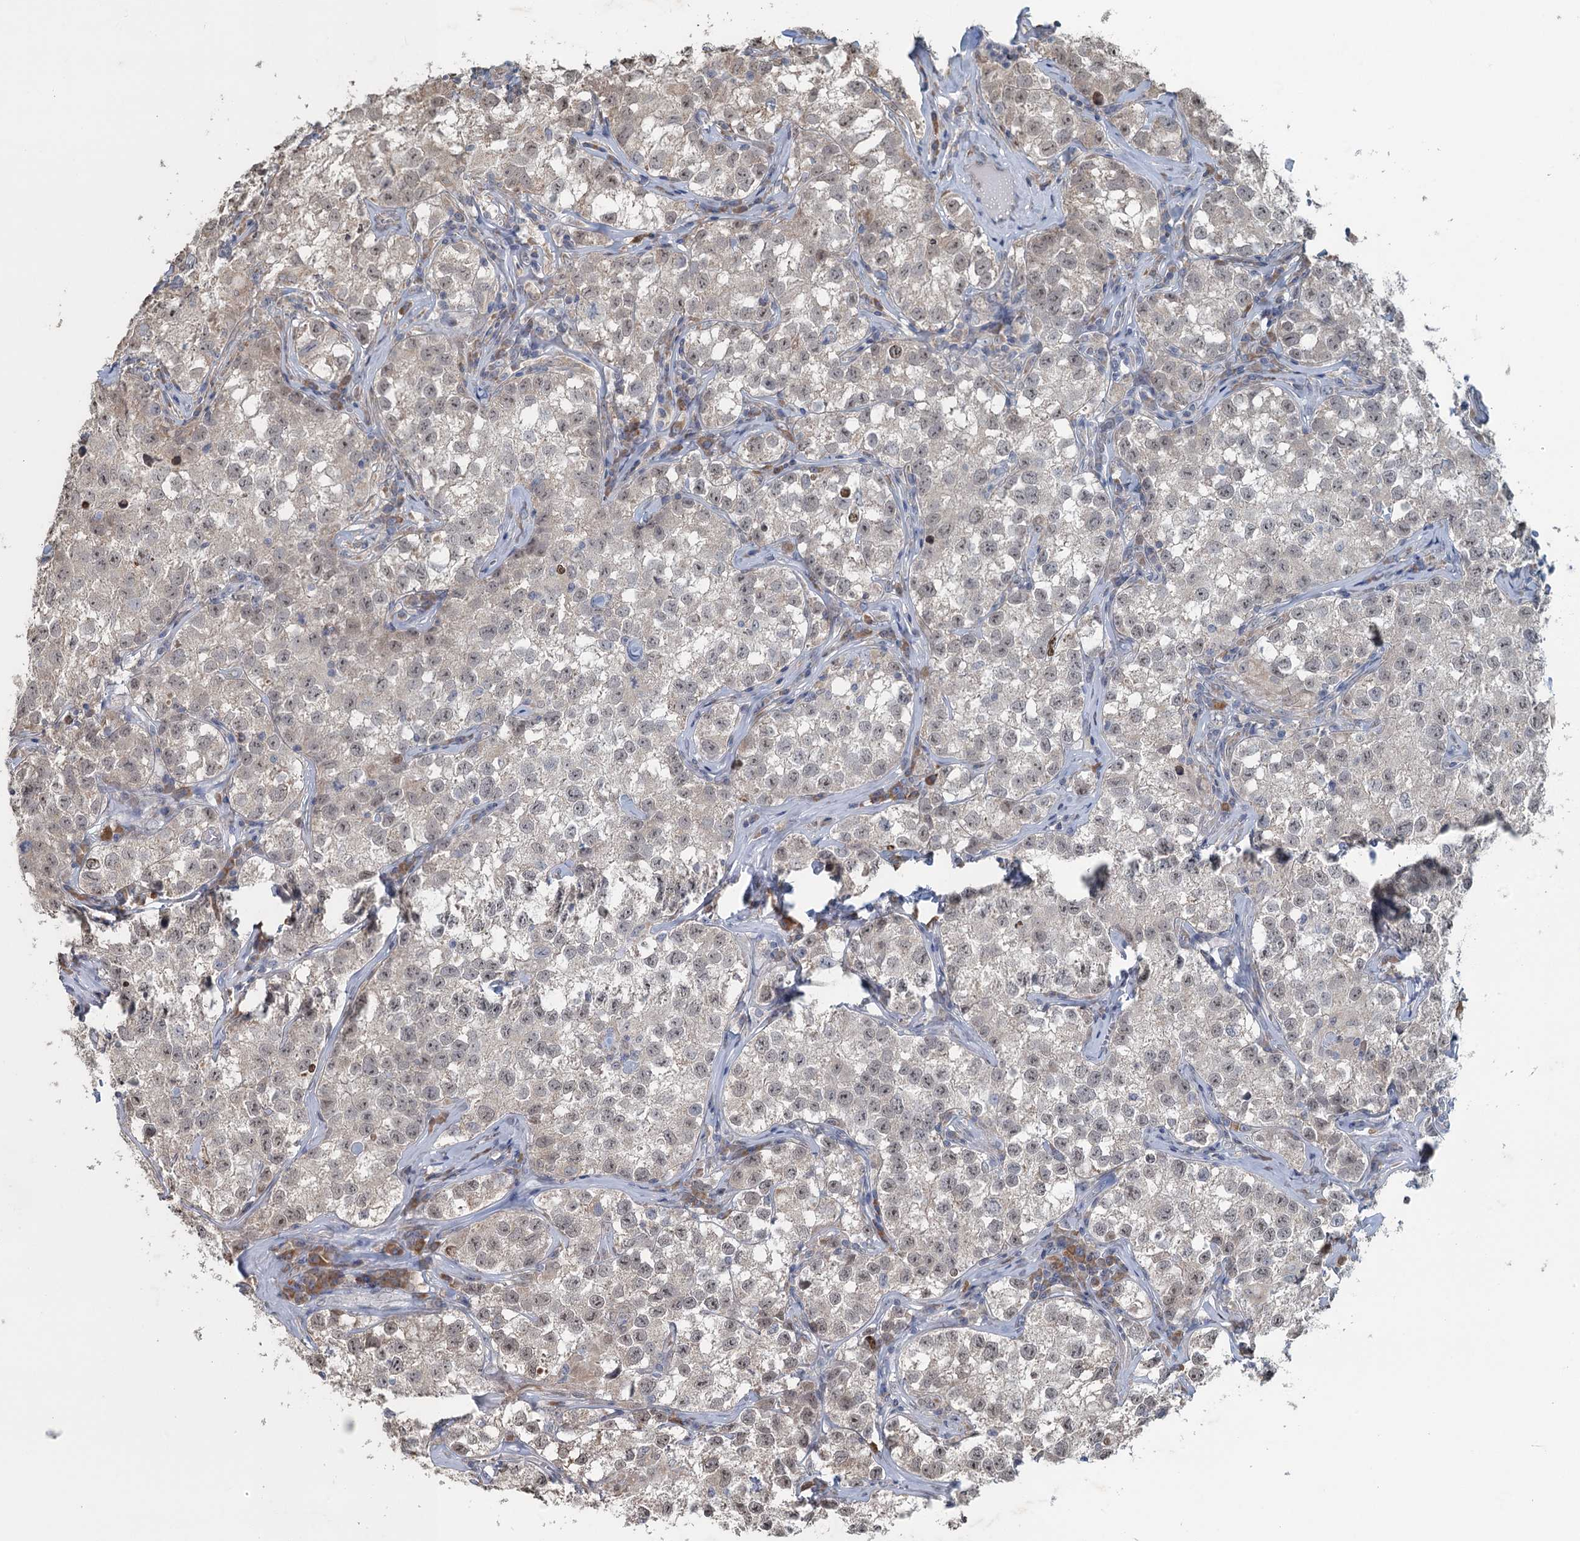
{"staining": {"intensity": "weak", "quantity": ">75%", "location": "nuclear"}, "tissue": "testis cancer", "cell_type": "Tumor cells", "image_type": "cancer", "snomed": [{"axis": "morphology", "description": "Seminoma, NOS"}, {"axis": "morphology", "description": "Carcinoma, Embryonal, NOS"}, {"axis": "topography", "description": "Testis"}], "caption": "Embryonal carcinoma (testis) tissue demonstrates weak nuclear positivity in approximately >75% of tumor cells", "gene": "TEX35", "patient": {"sex": "male", "age": 43}}